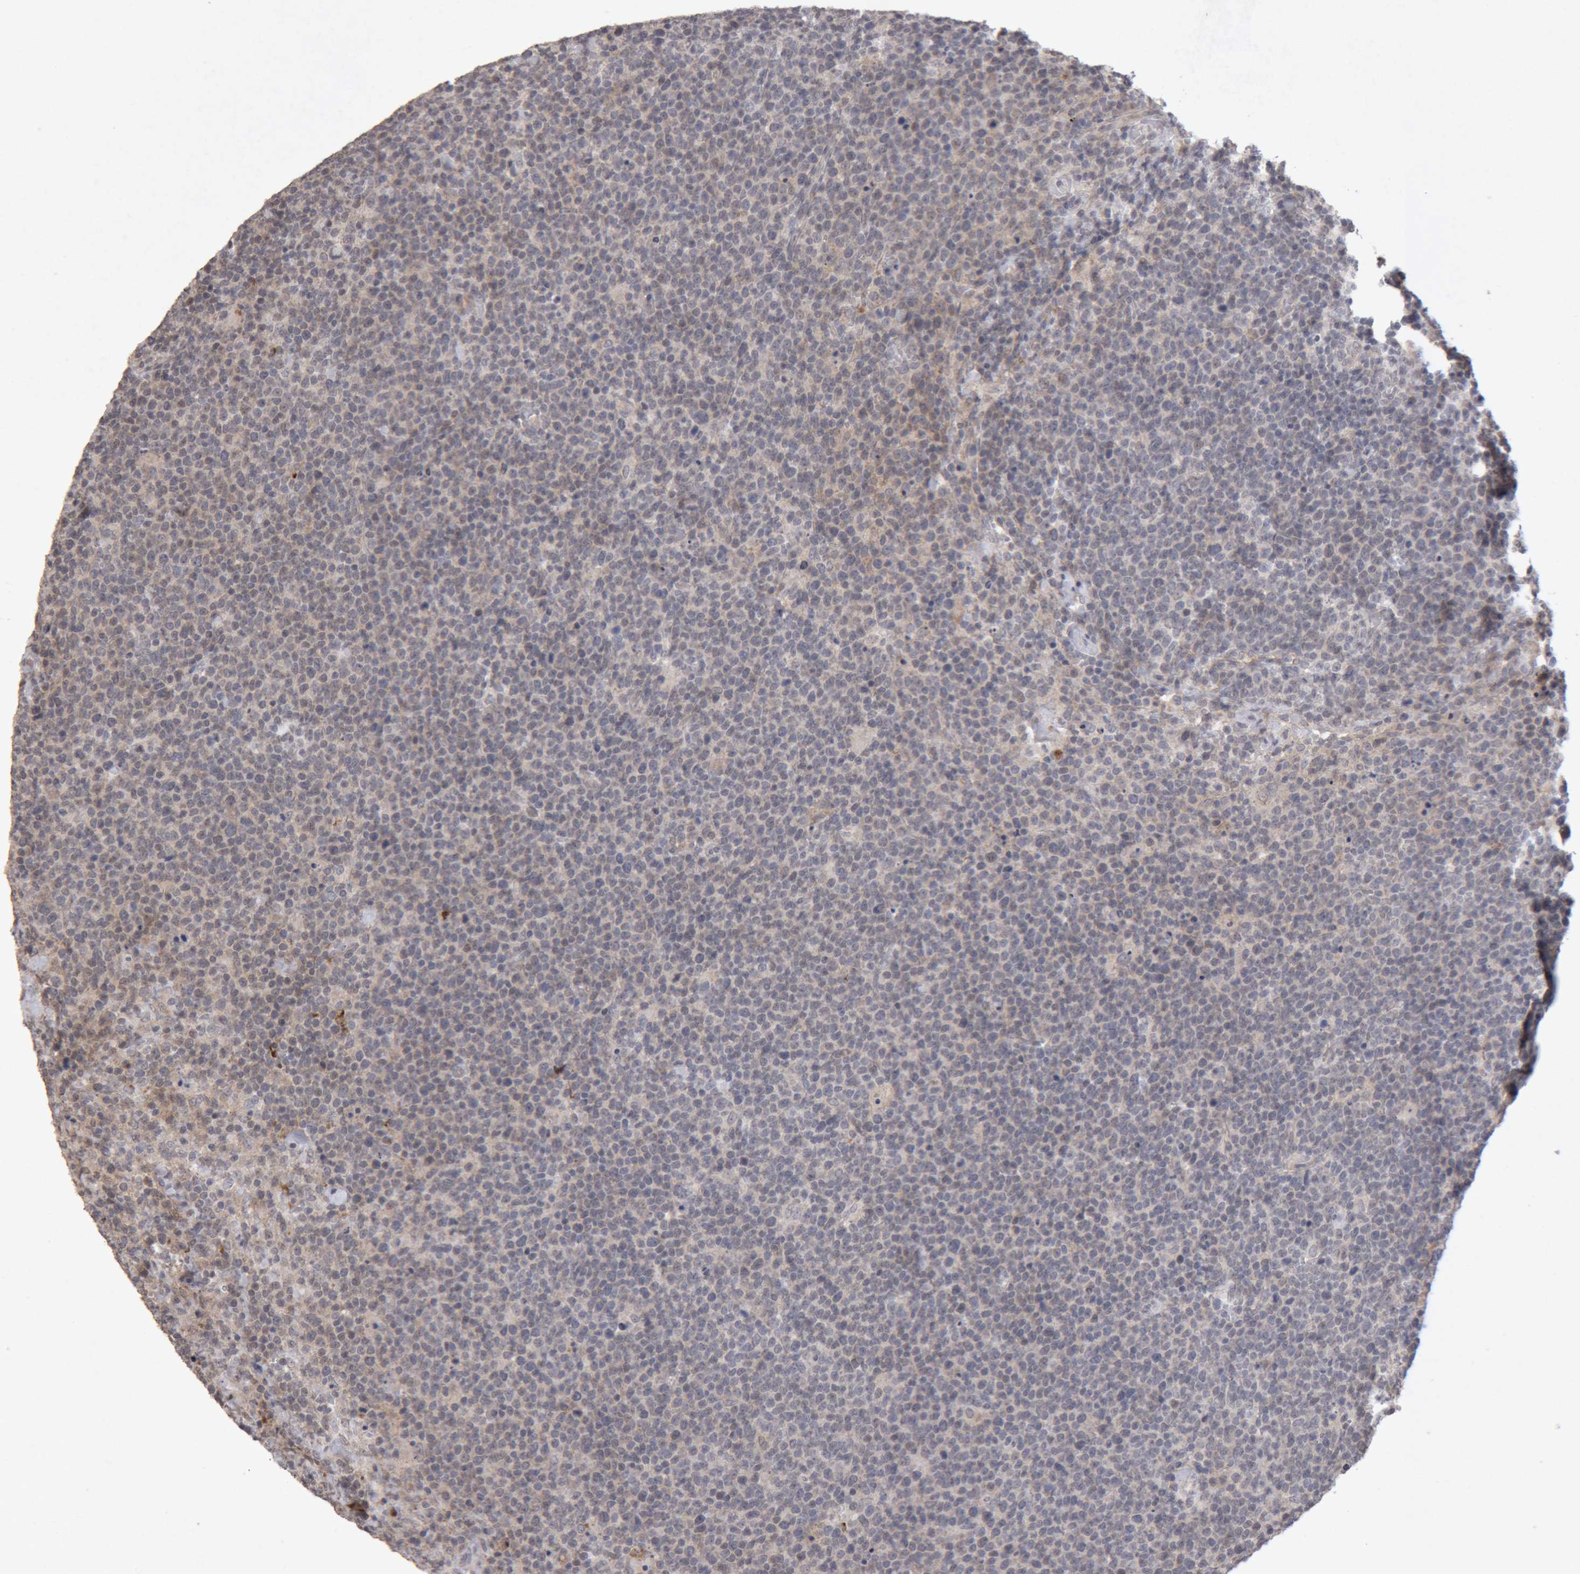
{"staining": {"intensity": "negative", "quantity": "none", "location": "none"}, "tissue": "lymphoma", "cell_type": "Tumor cells", "image_type": "cancer", "snomed": [{"axis": "morphology", "description": "Malignant lymphoma, non-Hodgkin's type, High grade"}, {"axis": "topography", "description": "Lymph node"}], "caption": "Immunohistochemistry (IHC) photomicrograph of neoplastic tissue: high-grade malignant lymphoma, non-Hodgkin's type stained with DAB exhibits no significant protein positivity in tumor cells.", "gene": "MEP1A", "patient": {"sex": "male", "age": 61}}